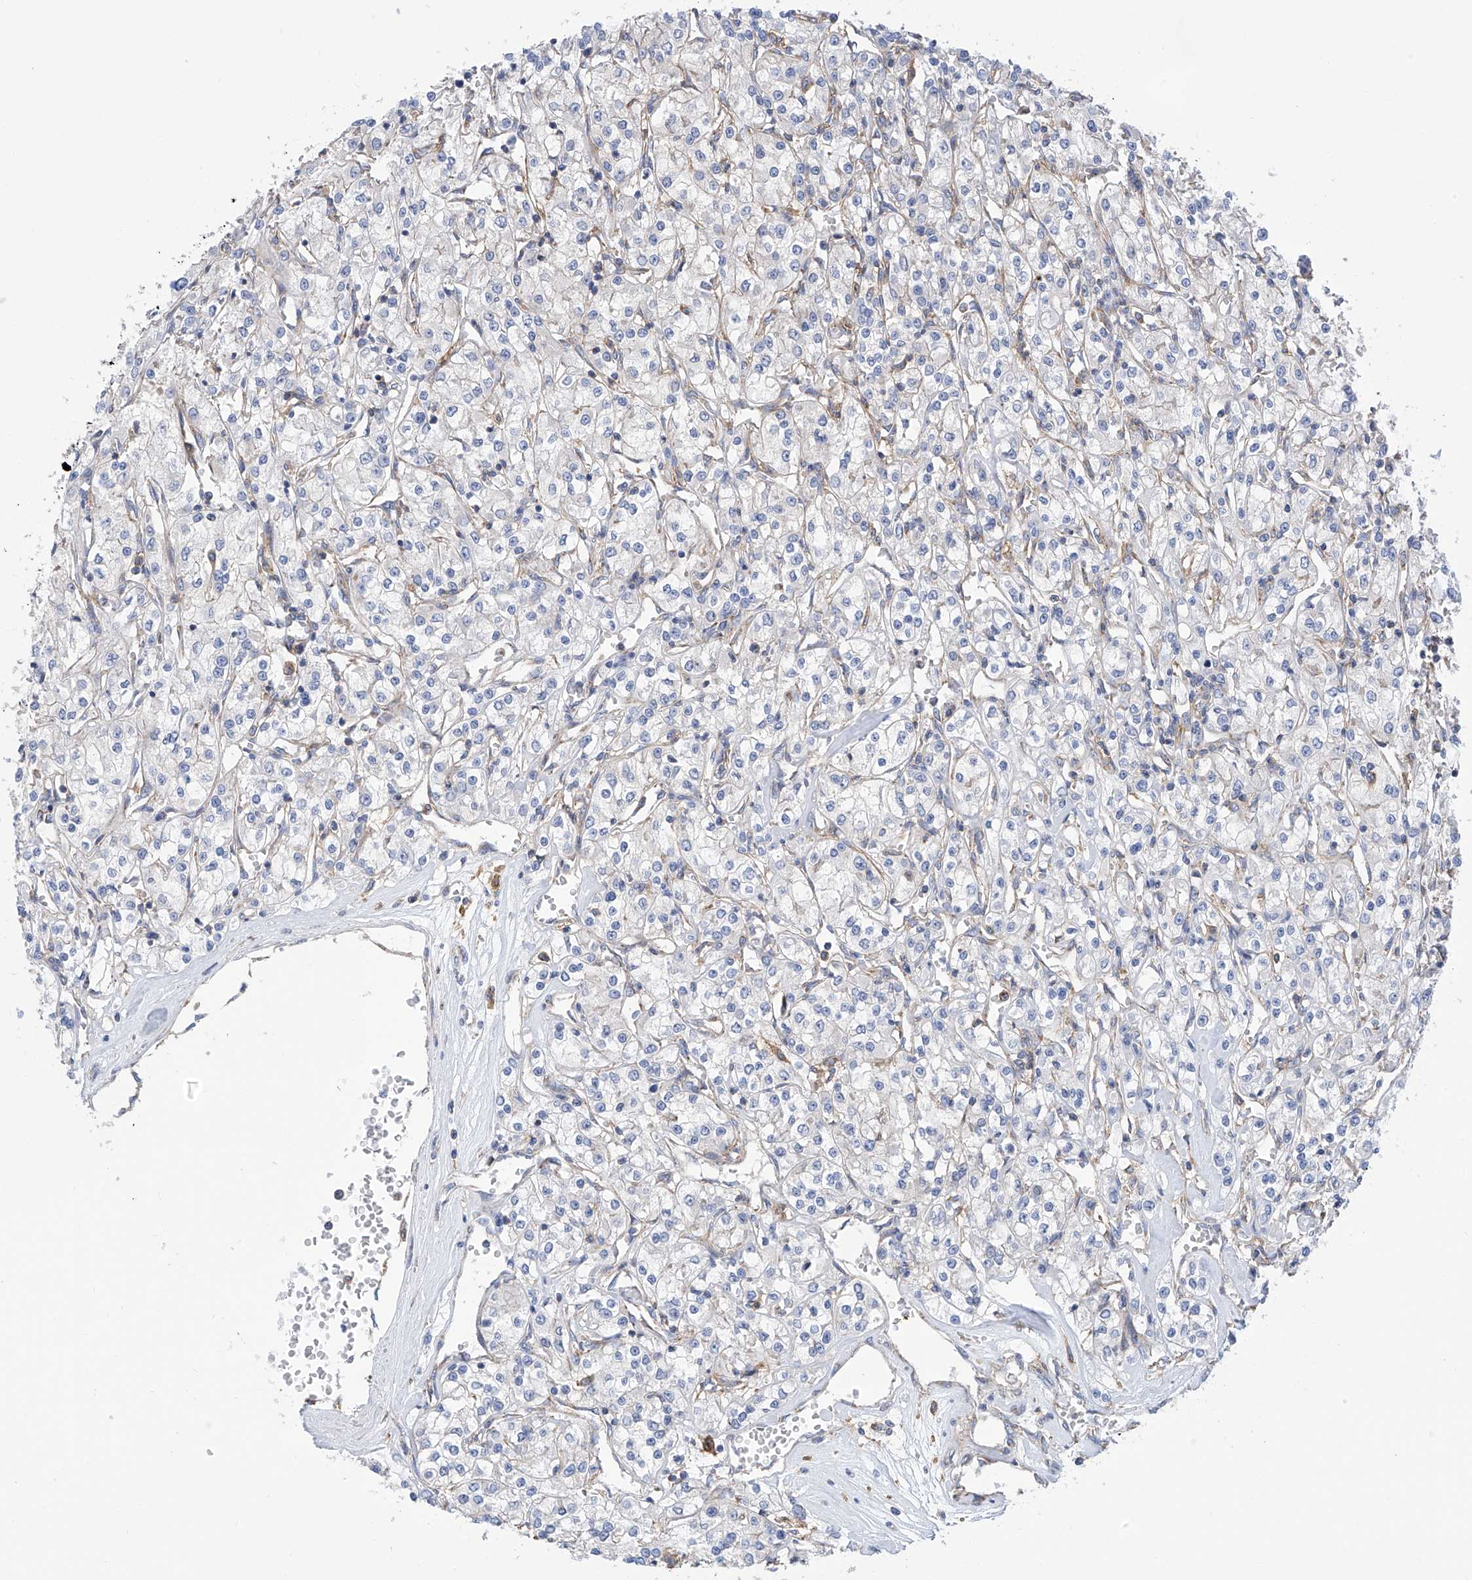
{"staining": {"intensity": "weak", "quantity": "25%-75%", "location": "cytoplasmic/membranous"}, "tissue": "renal cancer", "cell_type": "Tumor cells", "image_type": "cancer", "snomed": [{"axis": "morphology", "description": "Adenocarcinoma, NOS"}, {"axis": "topography", "description": "Kidney"}], "caption": "Immunohistochemistry histopathology image of human renal adenocarcinoma stained for a protein (brown), which reveals low levels of weak cytoplasmic/membranous positivity in approximately 25%-75% of tumor cells.", "gene": "P2RX7", "patient": {"sex": "female", "age": 59}}